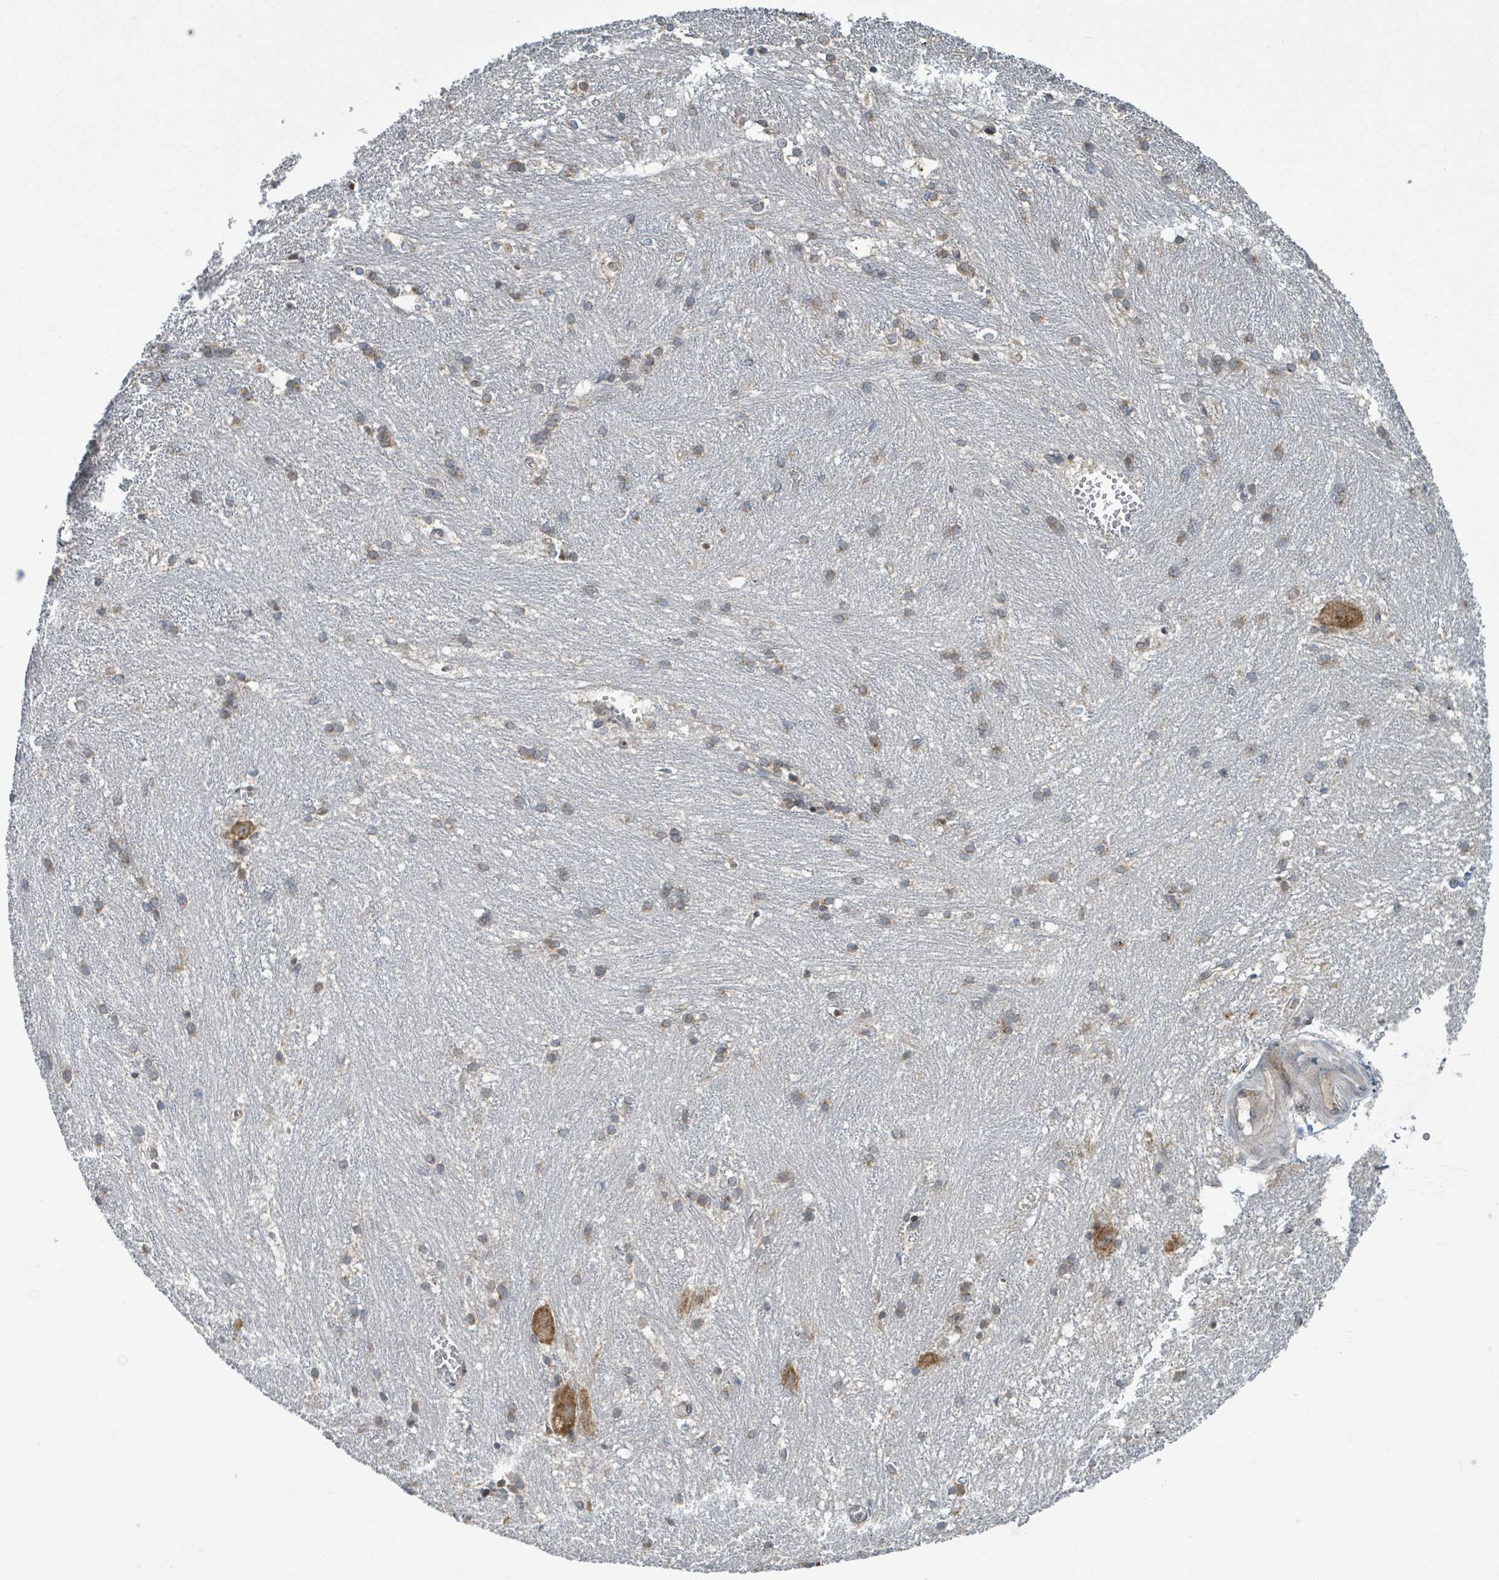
{"staining": {"intensity": "weak", "quantity": "<25%", "location": "cytoplasmic/membranous"}, "tissue": "caudate", "cell_type": "Glial cells", "image_type": "normal", "snomed": [{"axis": "morphology", "description": "Normal tissue, NOS"}, {"axis": "topography", "description": "Lateral ventricle wall"}], "caption": "A histopathology image of caudate stained for a protein shows no brown staining in glial cells.", "gene": "OR51E1", "patient": {"sex": "male", "age": 37}}